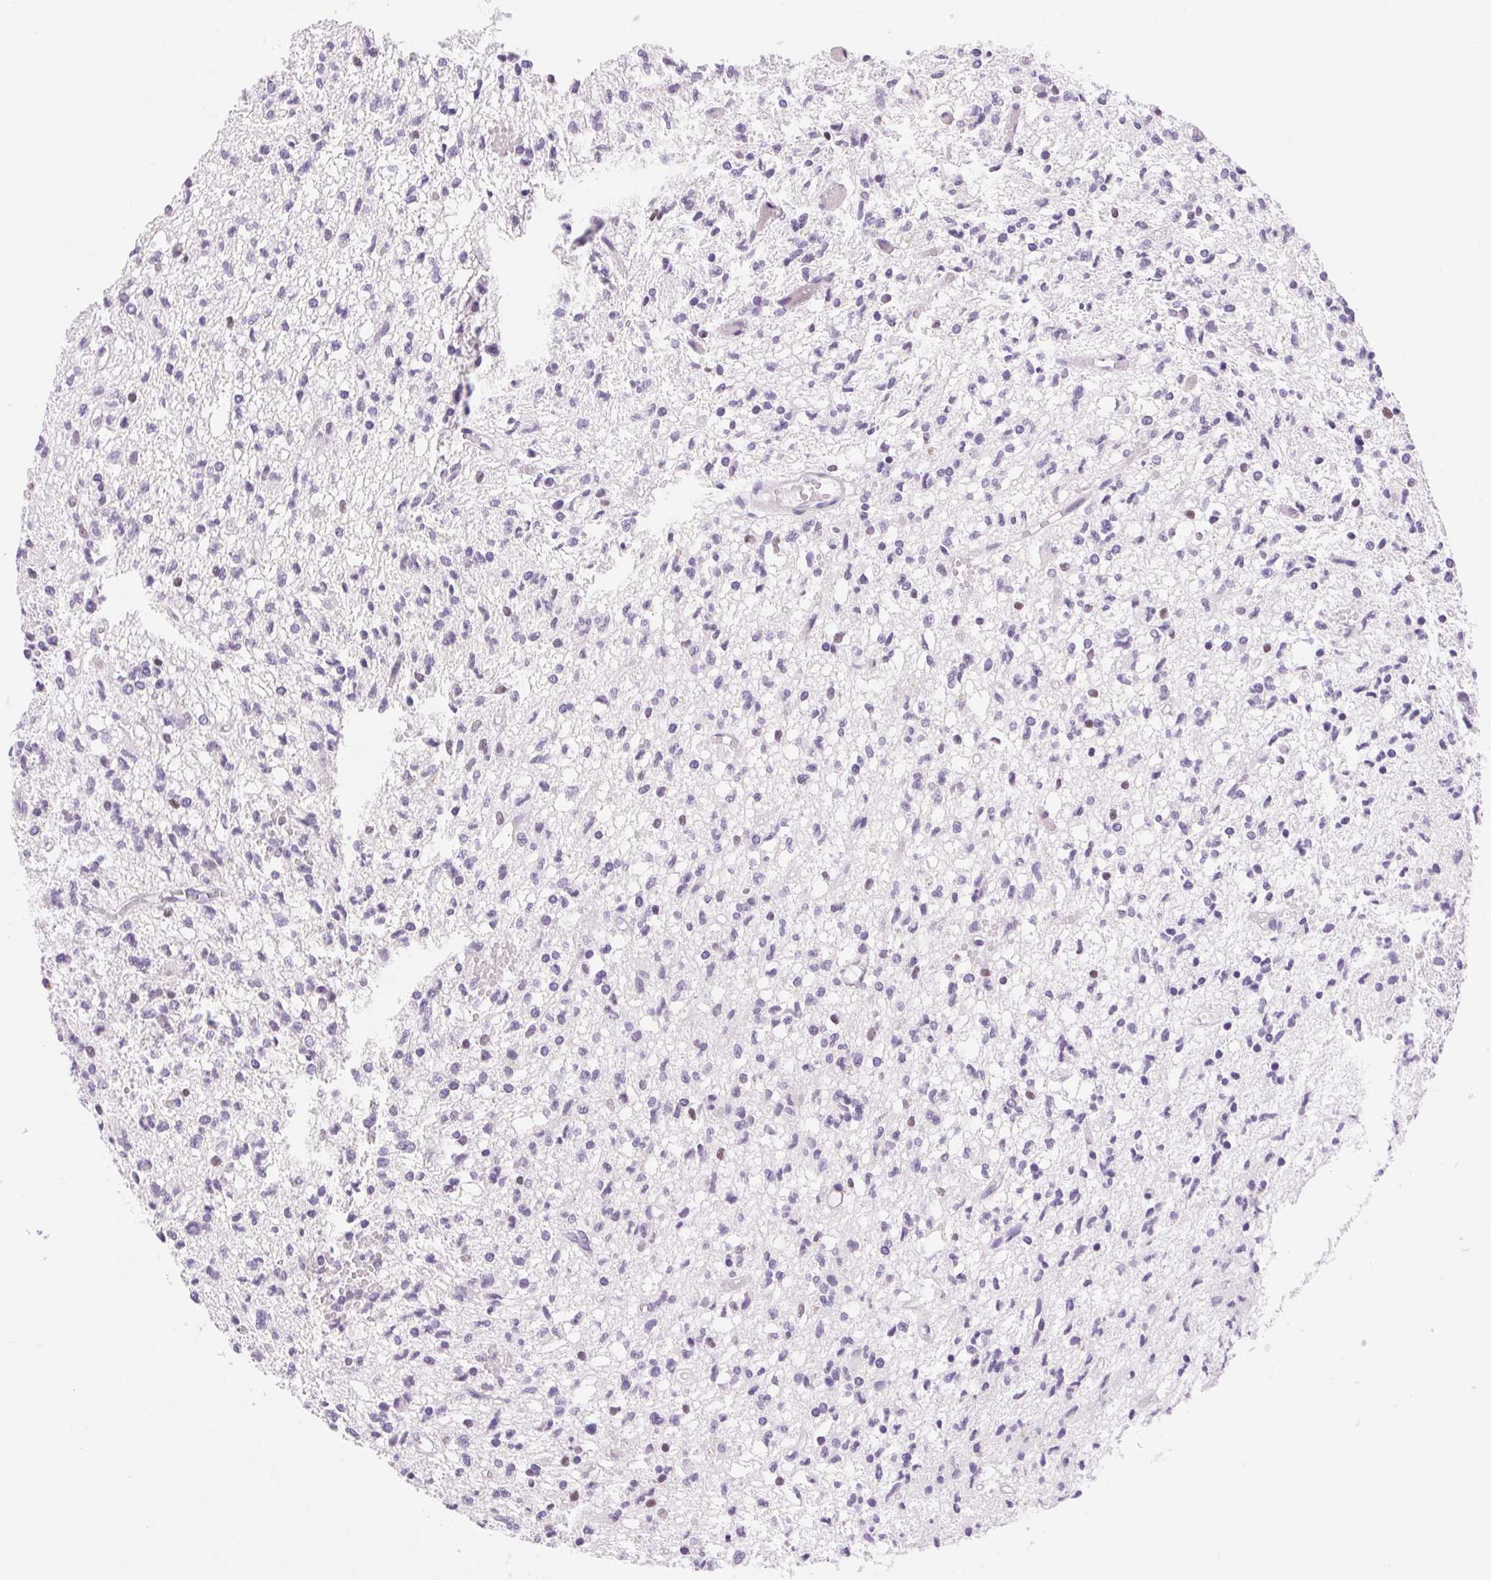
{"staining": {"intensity": "negative", "quantity": "none", "location": "none"}, "tissue": "glioma", "cell_type": "Tumor cells", "image_type": "cancer", "snomed": [{"axis": "morphology", "description": "Glioma, malignant, Low grade"}, {"axis": "topography", "description": "Brain"}], "caption": "This is an immunohistochemistry (IHC) image of human glioma. There is no staining in tumor cells.", "gene": "ASGR2", "patient": {"sex": "male", "age": 64}}